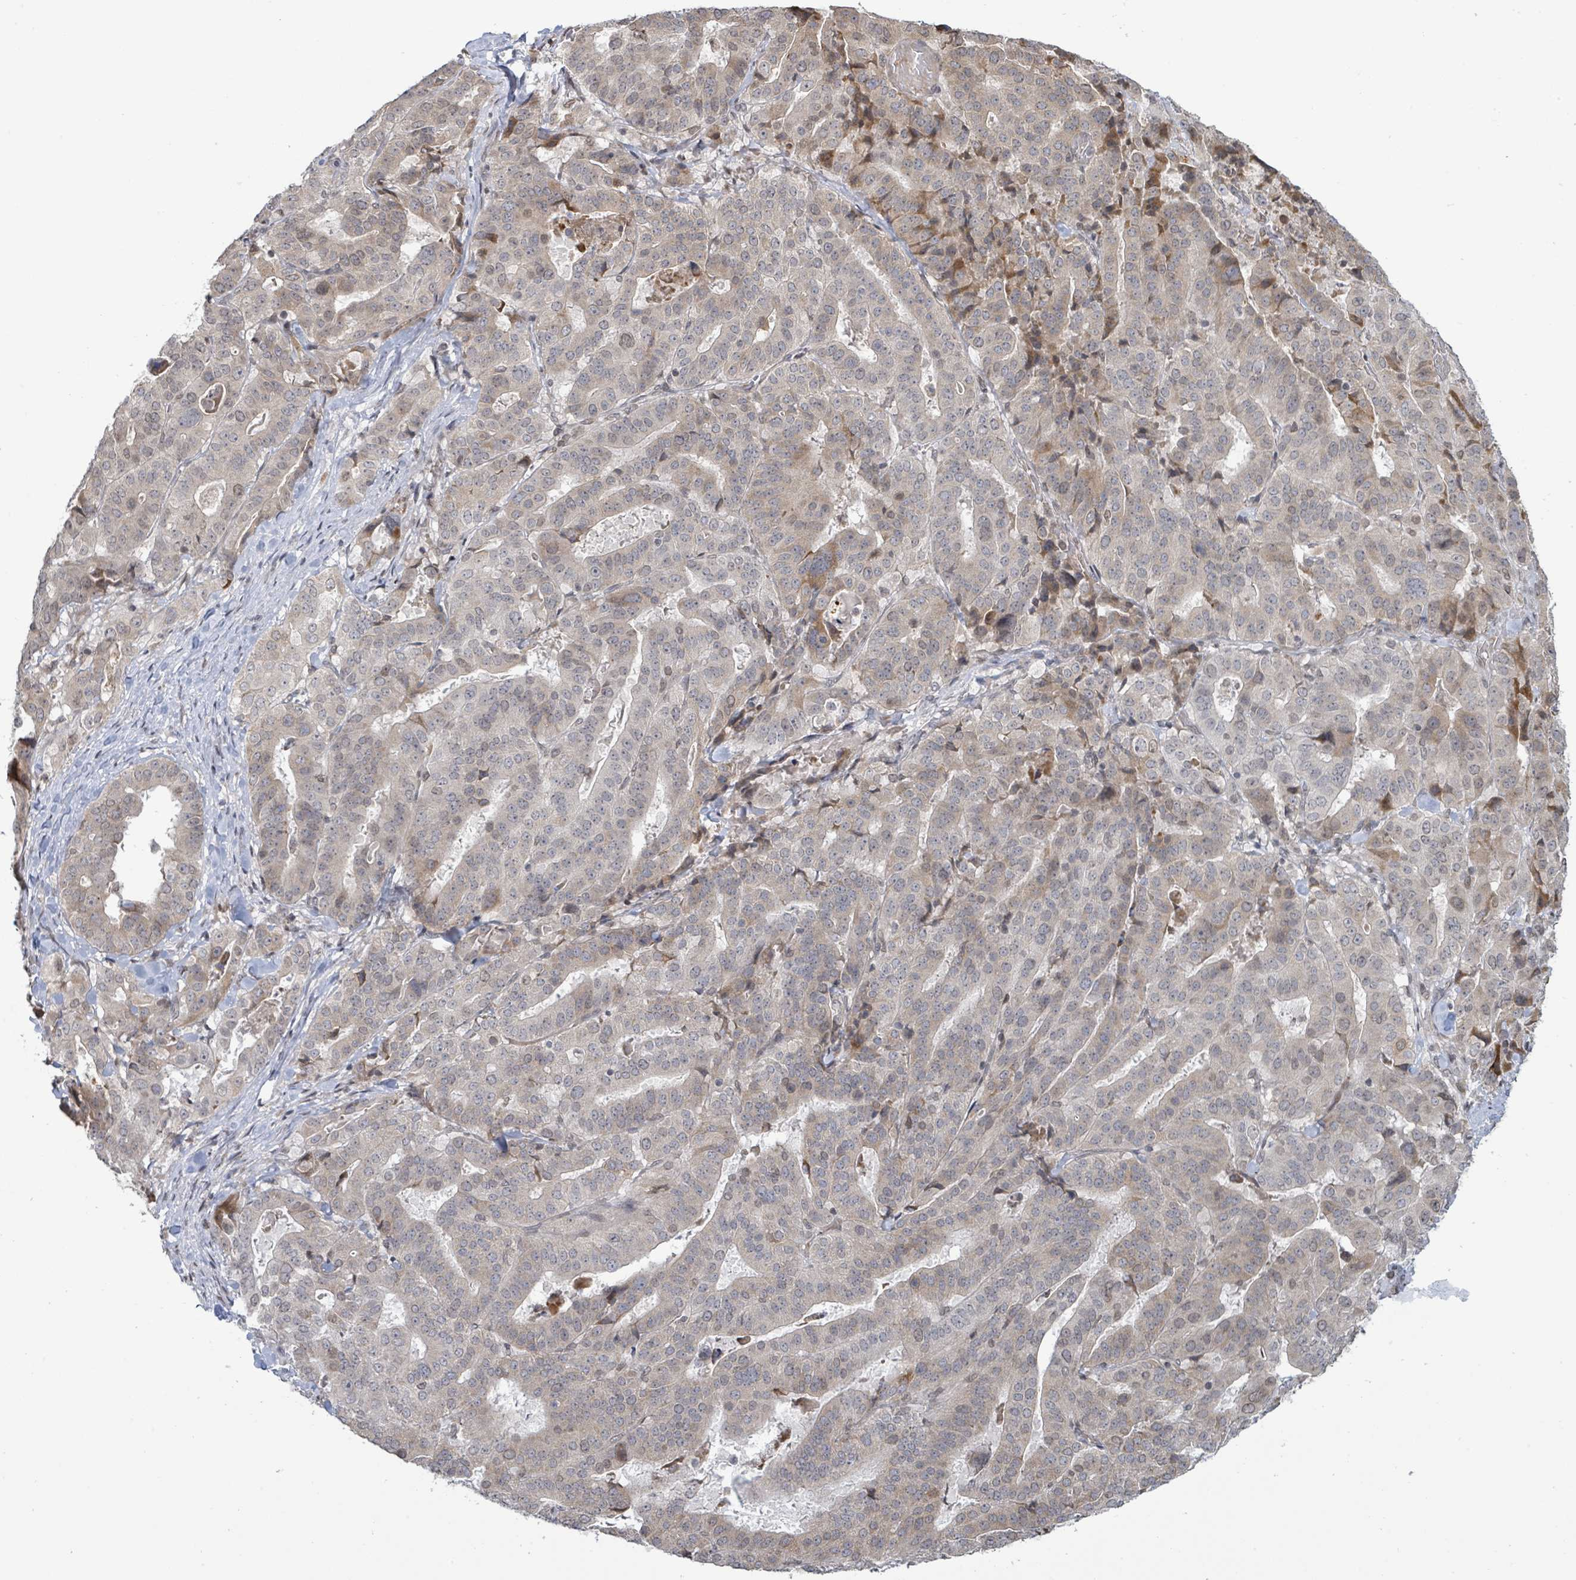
{"staining": {"intensity": "moderate", "quantity": "<25%", "location": "cytoplasmic/membranous"}, "tissue": "stomach cancer", "cell_type": "Tumor cells", "image_type": "cancer", "snomed": [{"axis": "morphology", "description": "Adenocarcinoma, NOS"}, {"axis": "topography", "description": "Stomach"}], "caption": "Immunohistochemical staining of adenocarcinoma (stomach) displays low levels of moderate cytoplasmic/membranous positivity in approximately <25% of tumor cells.", "gene": "SBF2", "patient": {"sex": "male", "age": 48}}